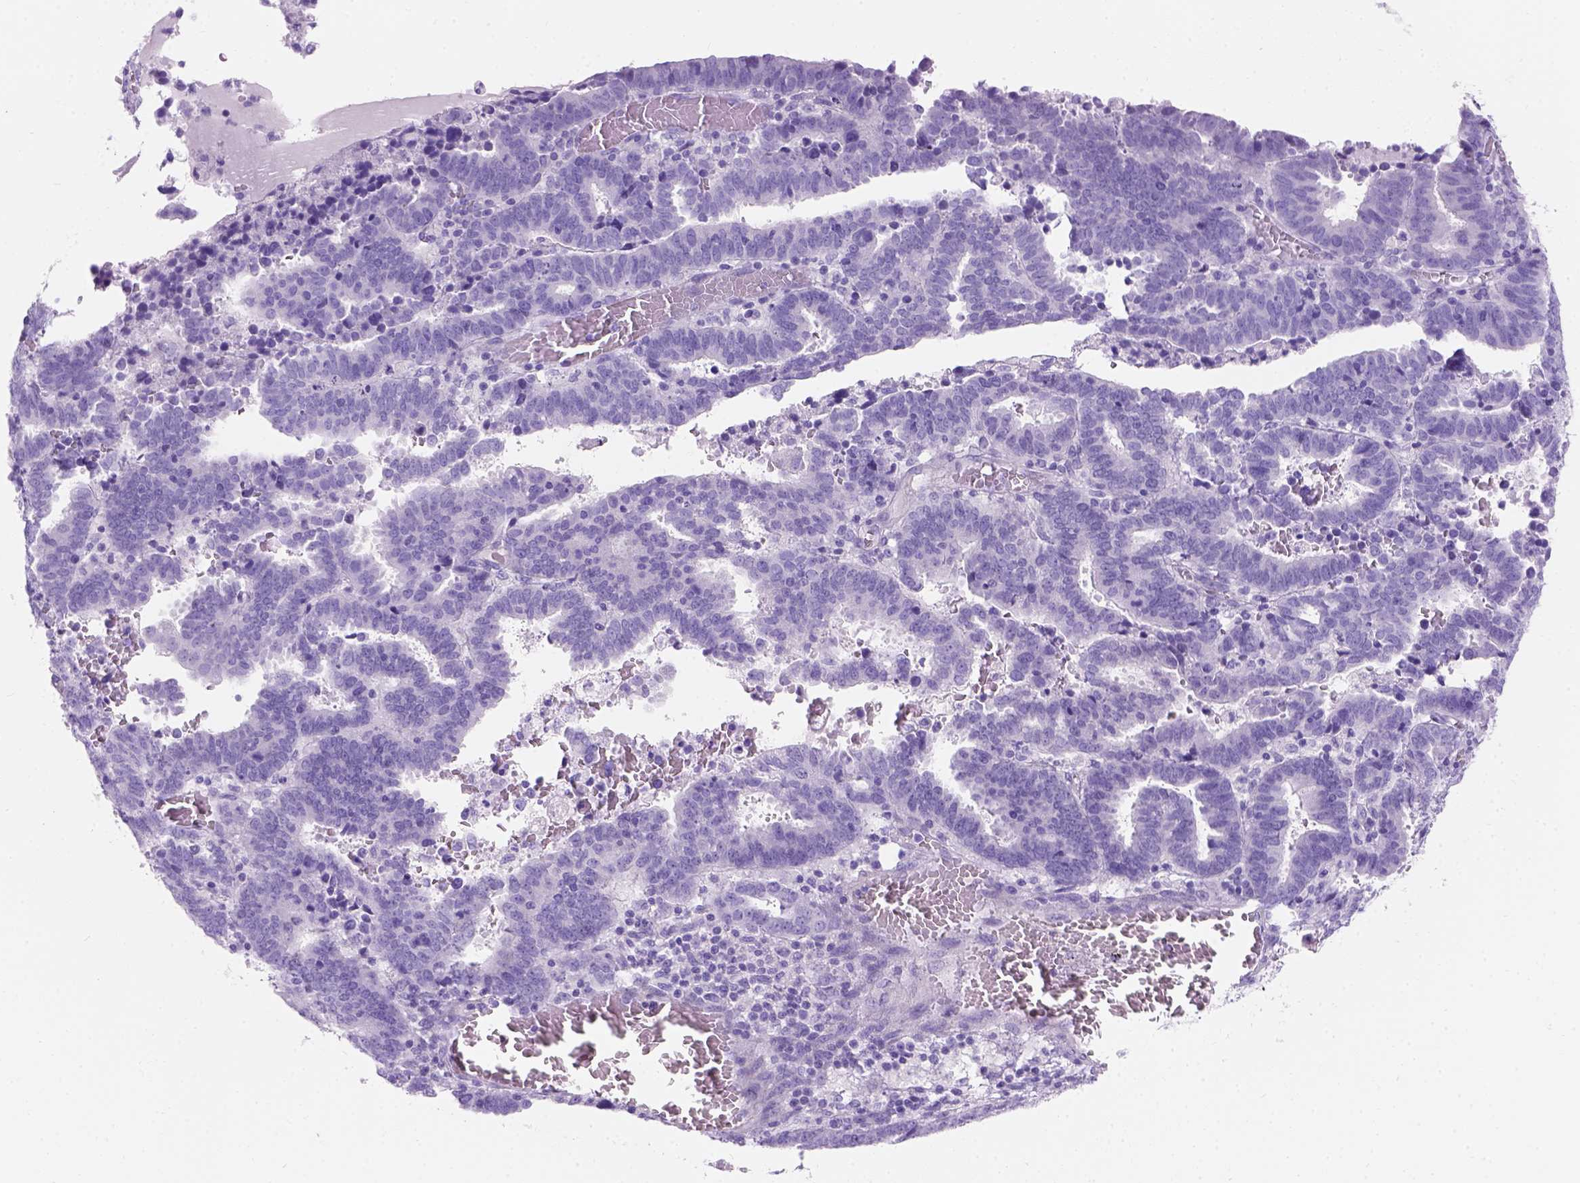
{"staining": {"intensity": "negative", "quantity": "none", "location": "none"}, "tissue": "endometrial cancer", "cell_type": "Tumor cells", "image_type": "cancer", "snomed": [{"axis": "morphology", "description": "Adenocarcinoma, NOS"}, {"axis": "topography", "description": "Uterus"}], "caption": "DAB (3,3'-diaminobenzidine) immunohistochemical staining of human endometrial adenocarcinoma demonstrates no significant expression in tumor cells.", "gene": "C7orf57", "patient": {"sex": "female", "age": 83}}